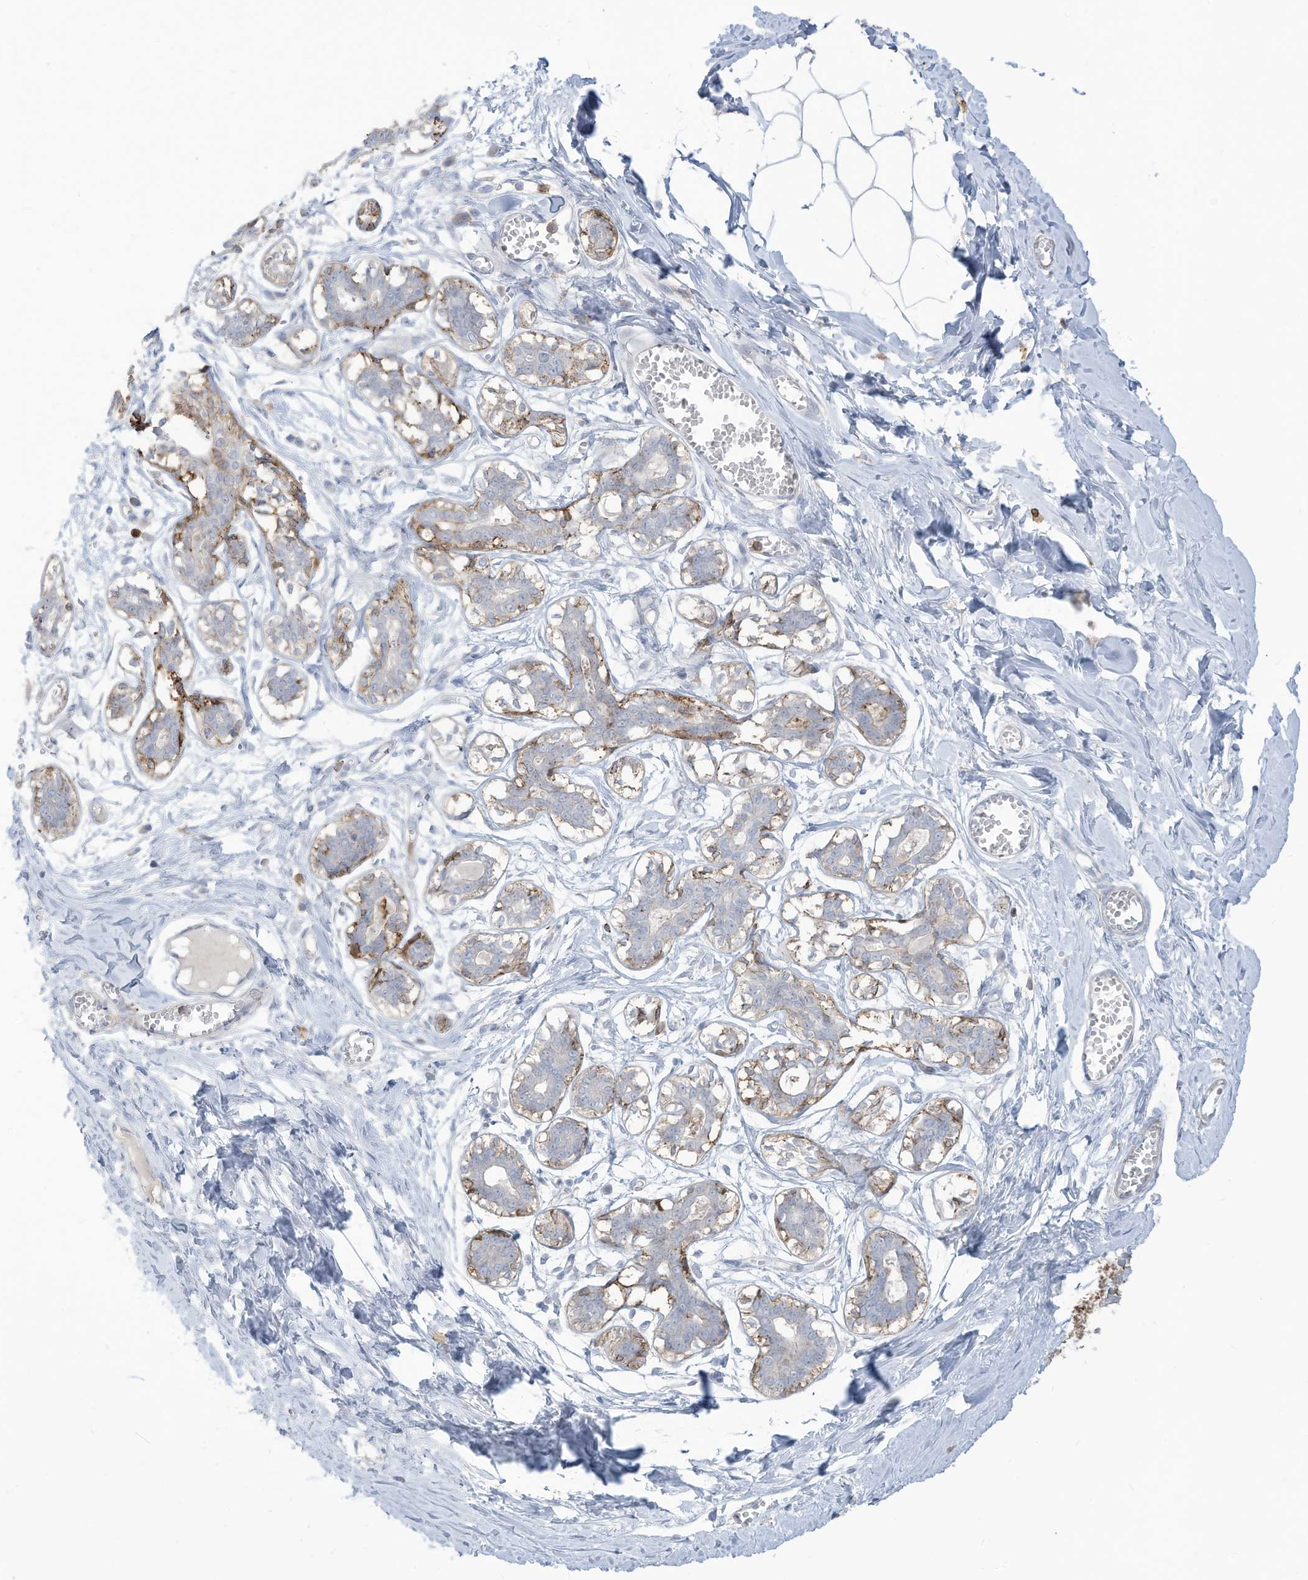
{"staining": {"intensity": "negative", "quantity": "none", "location": "none"}, "tissue": "breast", "cell_type": "Adipocytes", "image_type": "normal", "snomed": [{"axis": "morphology", "description": "Normal tissue, NOS"}, {"axis": "topography", "description": "Breast"}], "caption": "IHC histopathology image of unremarkable breast stained for a protein (brown), which displays no expression in adipocytes.", "gene": "NOTO", "patient": {"sex": "female", "age": 27}}